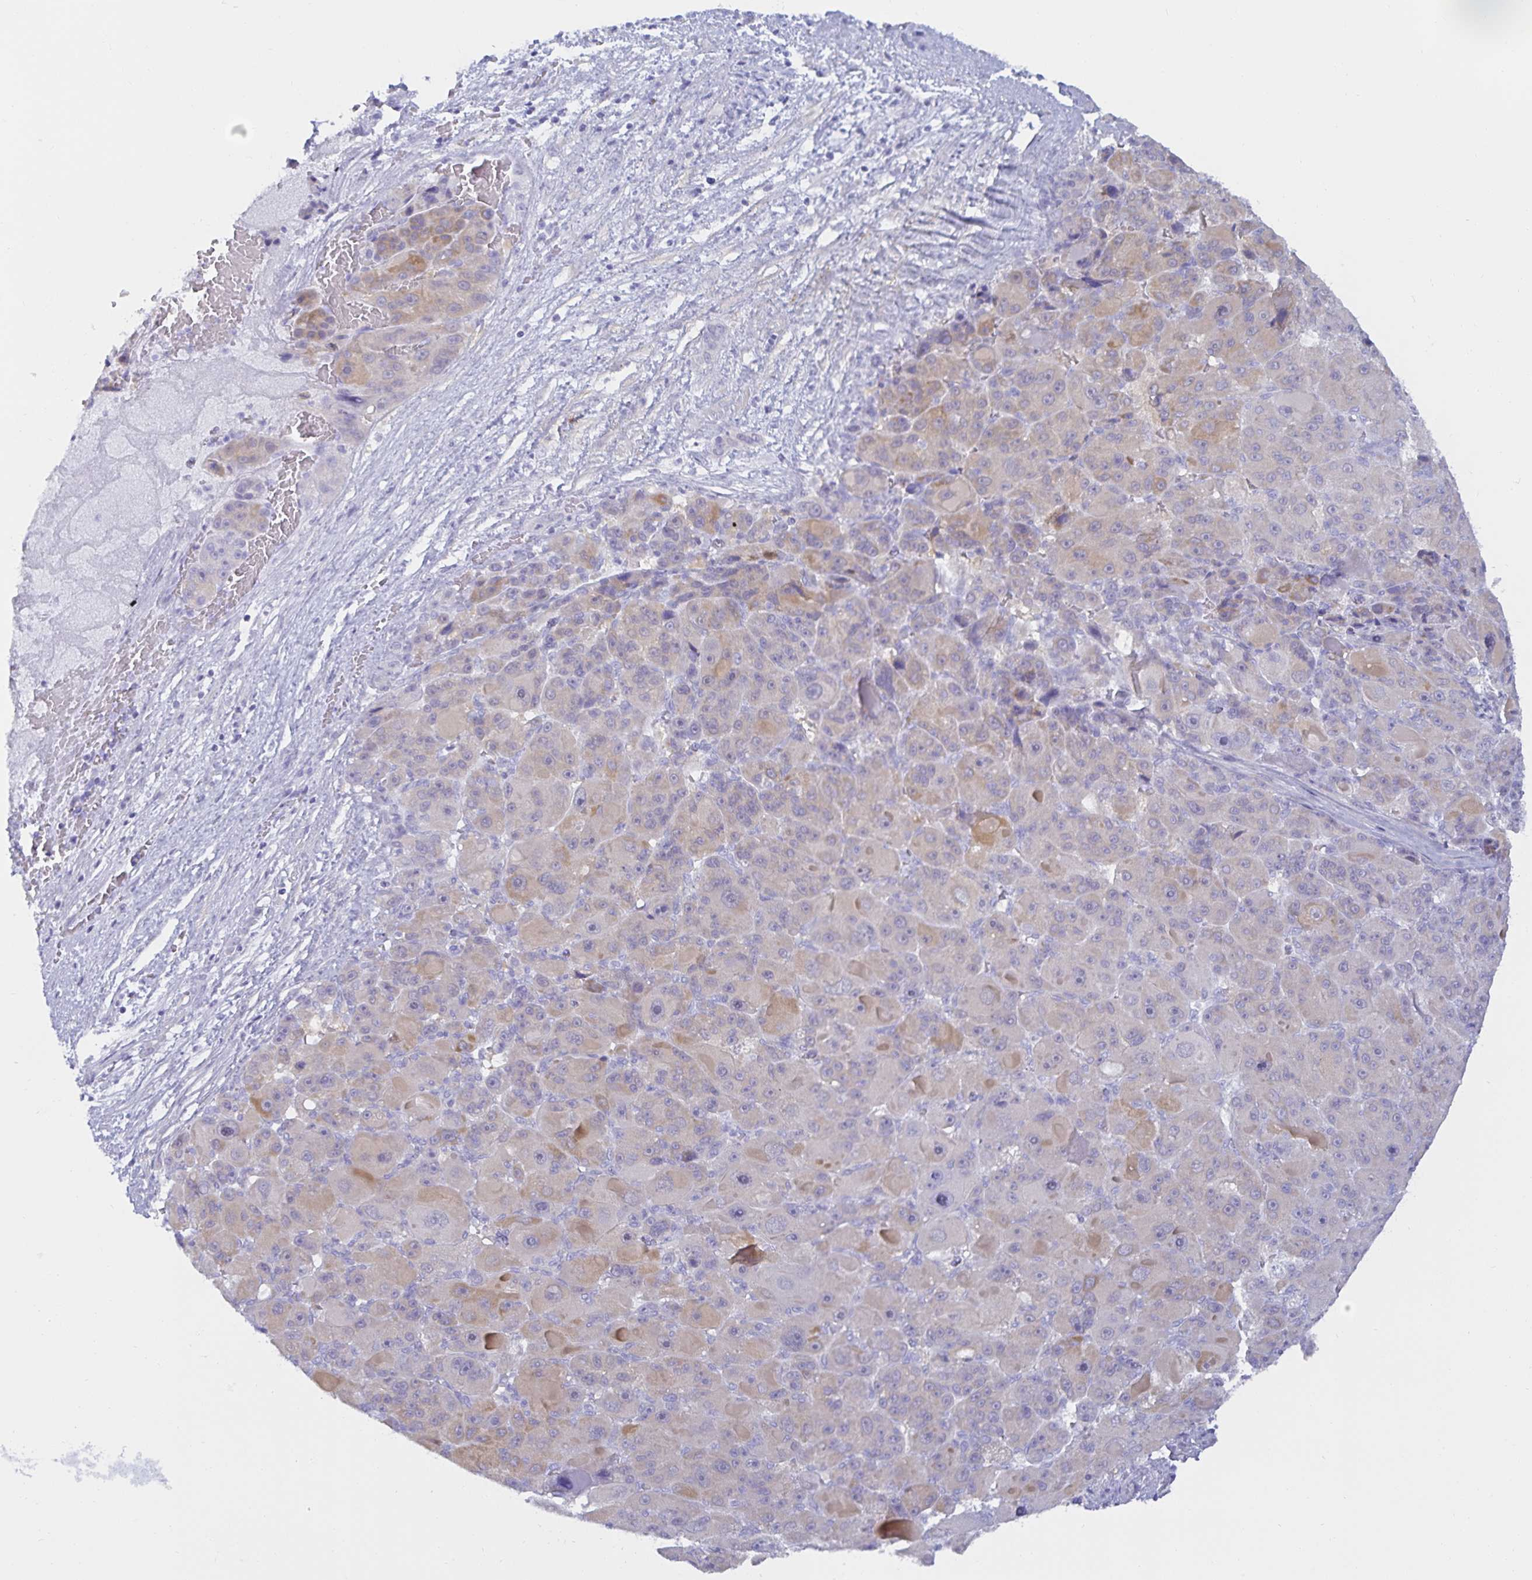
{"staining": {"intensity": "weak", "quantity": "25%-75%", "location": "cytoplasmic/membranous"}, "tissue": "liver cancer", "cell_type": "Tumor cells", "image_type": "cancer", "snomed": [{"axis": "morphology", "description": "Carcinoma, Hepatocellular, NOS"}, {"axis": "topography", "description": "Liver"}], "caption": "Immunohistochemical staining of liver cancer (hepatocellular carcinoma) displays weak cytoplasmic/membranous protein expression in about 25%-75% of tumor cells. (Brightfield microscopy of DAB IHC at high magnification).", "gene": "MON2", "patient": {"sex": "male", "age": 76}}